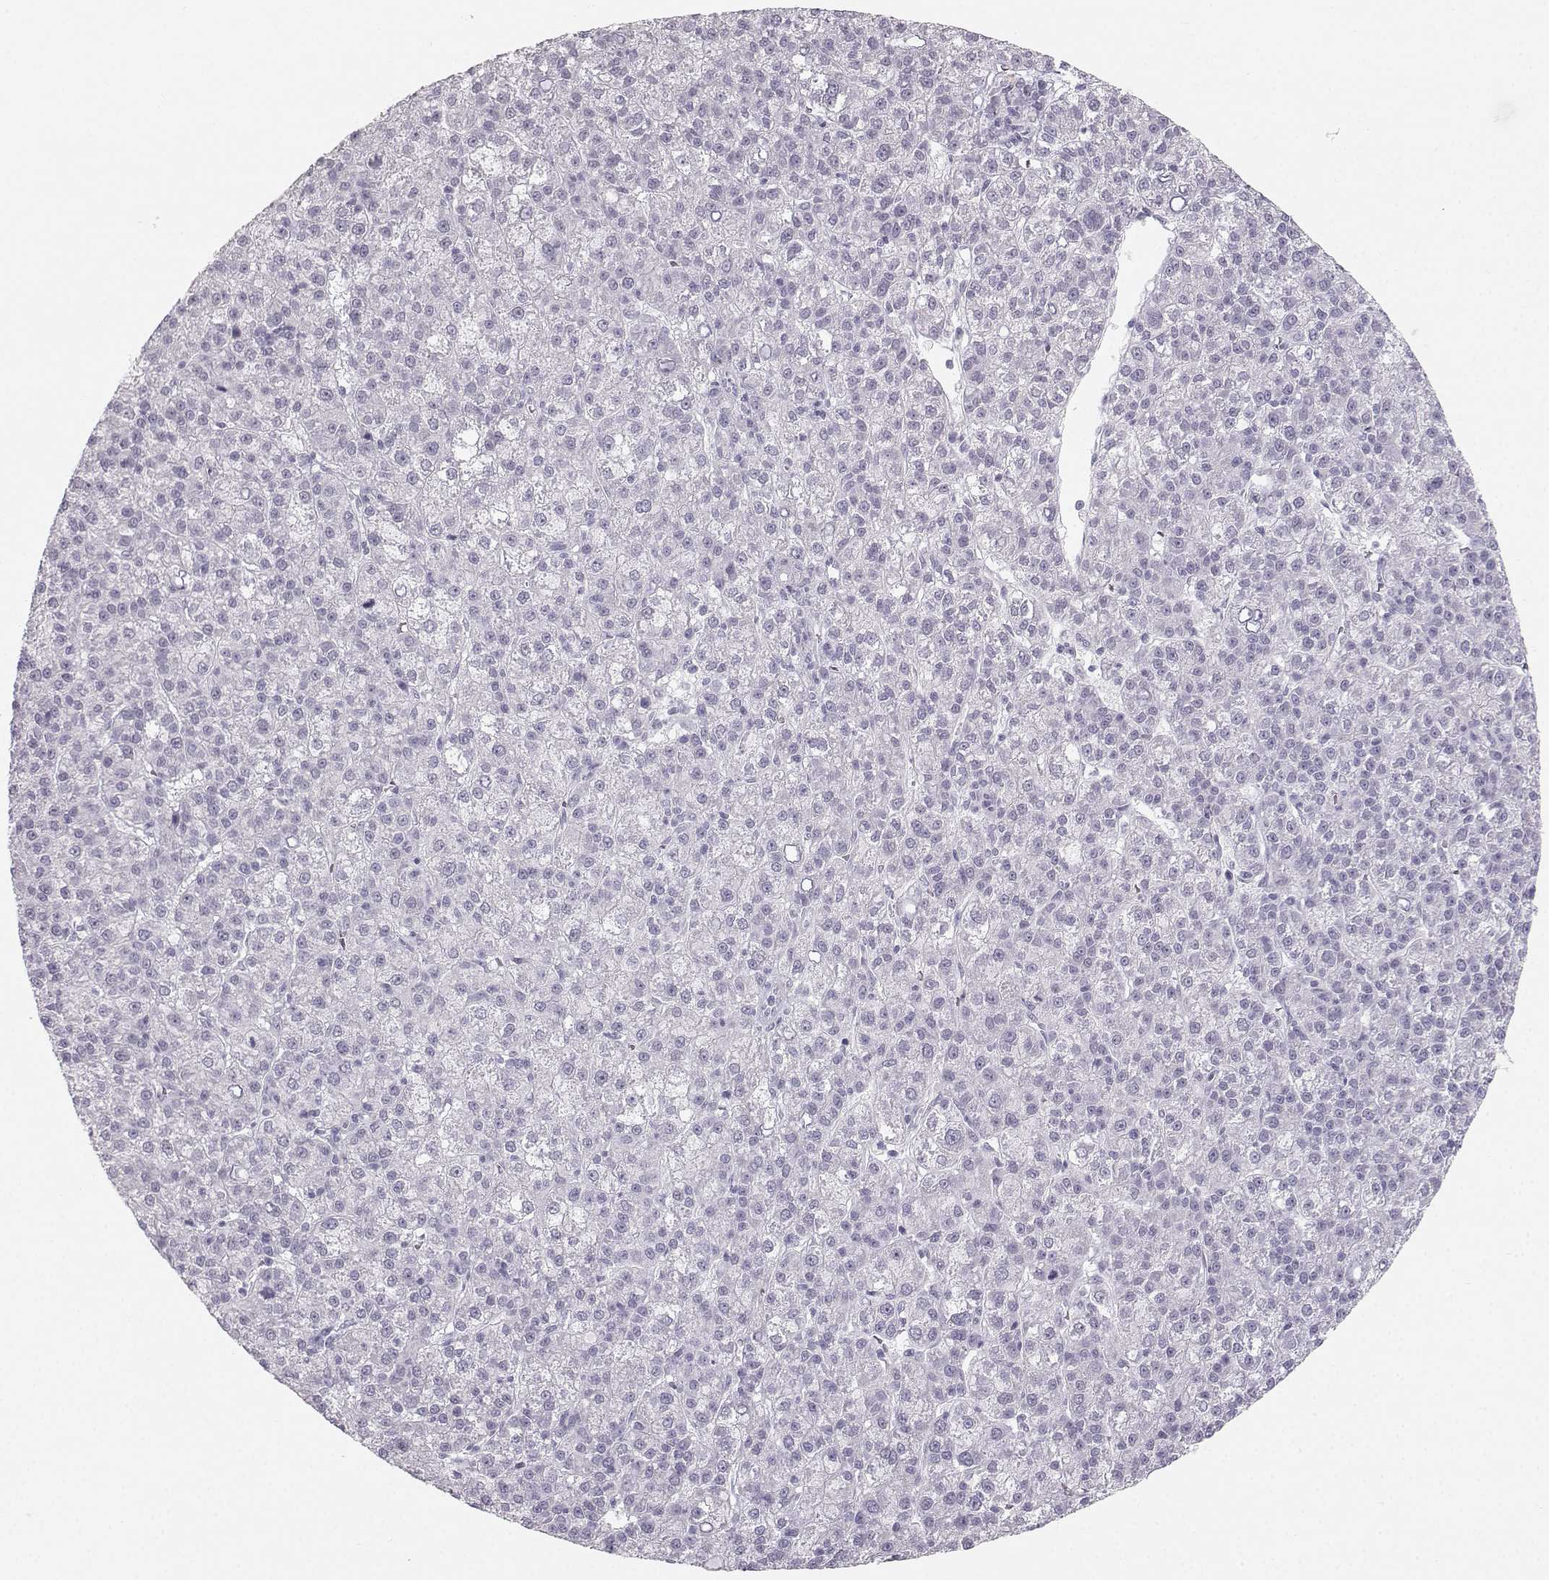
{"staining": {"intensity": "negative", "quantity": "none", "location": "none"}, "tissue": "liver cancer", "cell_type": "Tumor cells", "image_type": "cancer", "snomed": [{"axis": "morphology", "description": "Carcinoma, Hepatocellular, NOS"}, {"axis": "topography", "description": "Liver"}], "caption": "Tumor cells are negative for brown protein staining in liver cancer (hepatocellular carcinoma).", "gene": "CASR", "patient": {"sex": "female", "age": 60}}